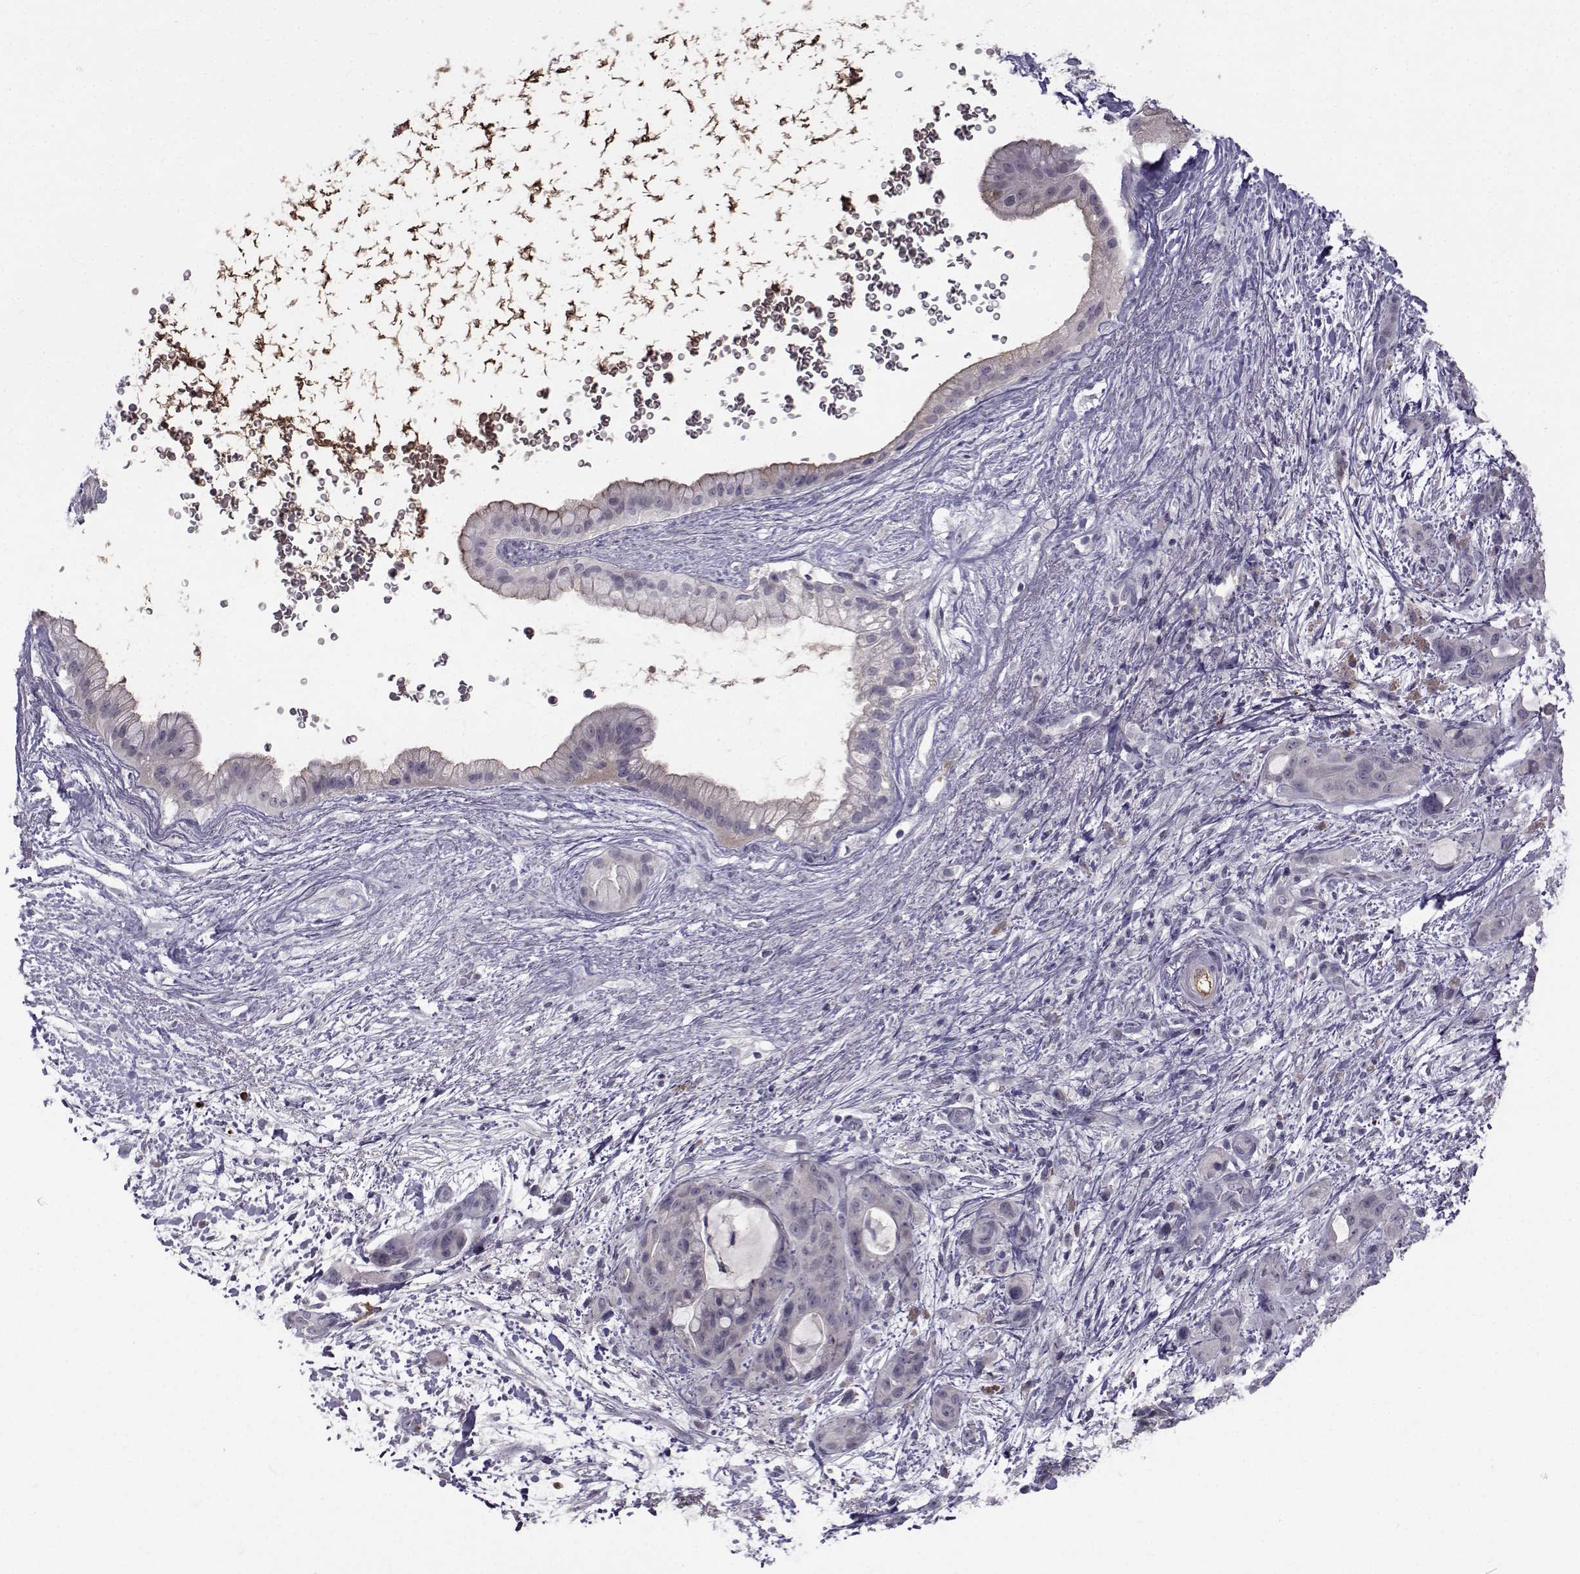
{"staining": {"intensity": "negative", "quantity": "none", "location": "none"}, "tissue": "pancreatic cancer", "cell_type": "Tumor cells", "image_type": "cancer", "snomed": [{"axis": "morphology", "description": "Adenocarcinoma, NOS"}, {"axis": "topography", "description": "Pancreas"}], "caption": "This is an IHC photomicrograph of pancreatic cancer (adenocarcinoma). There is no expression in tumor cells.", "gene": "TNFRSF11B", "patient": {"sex": "male", "age": 71}}